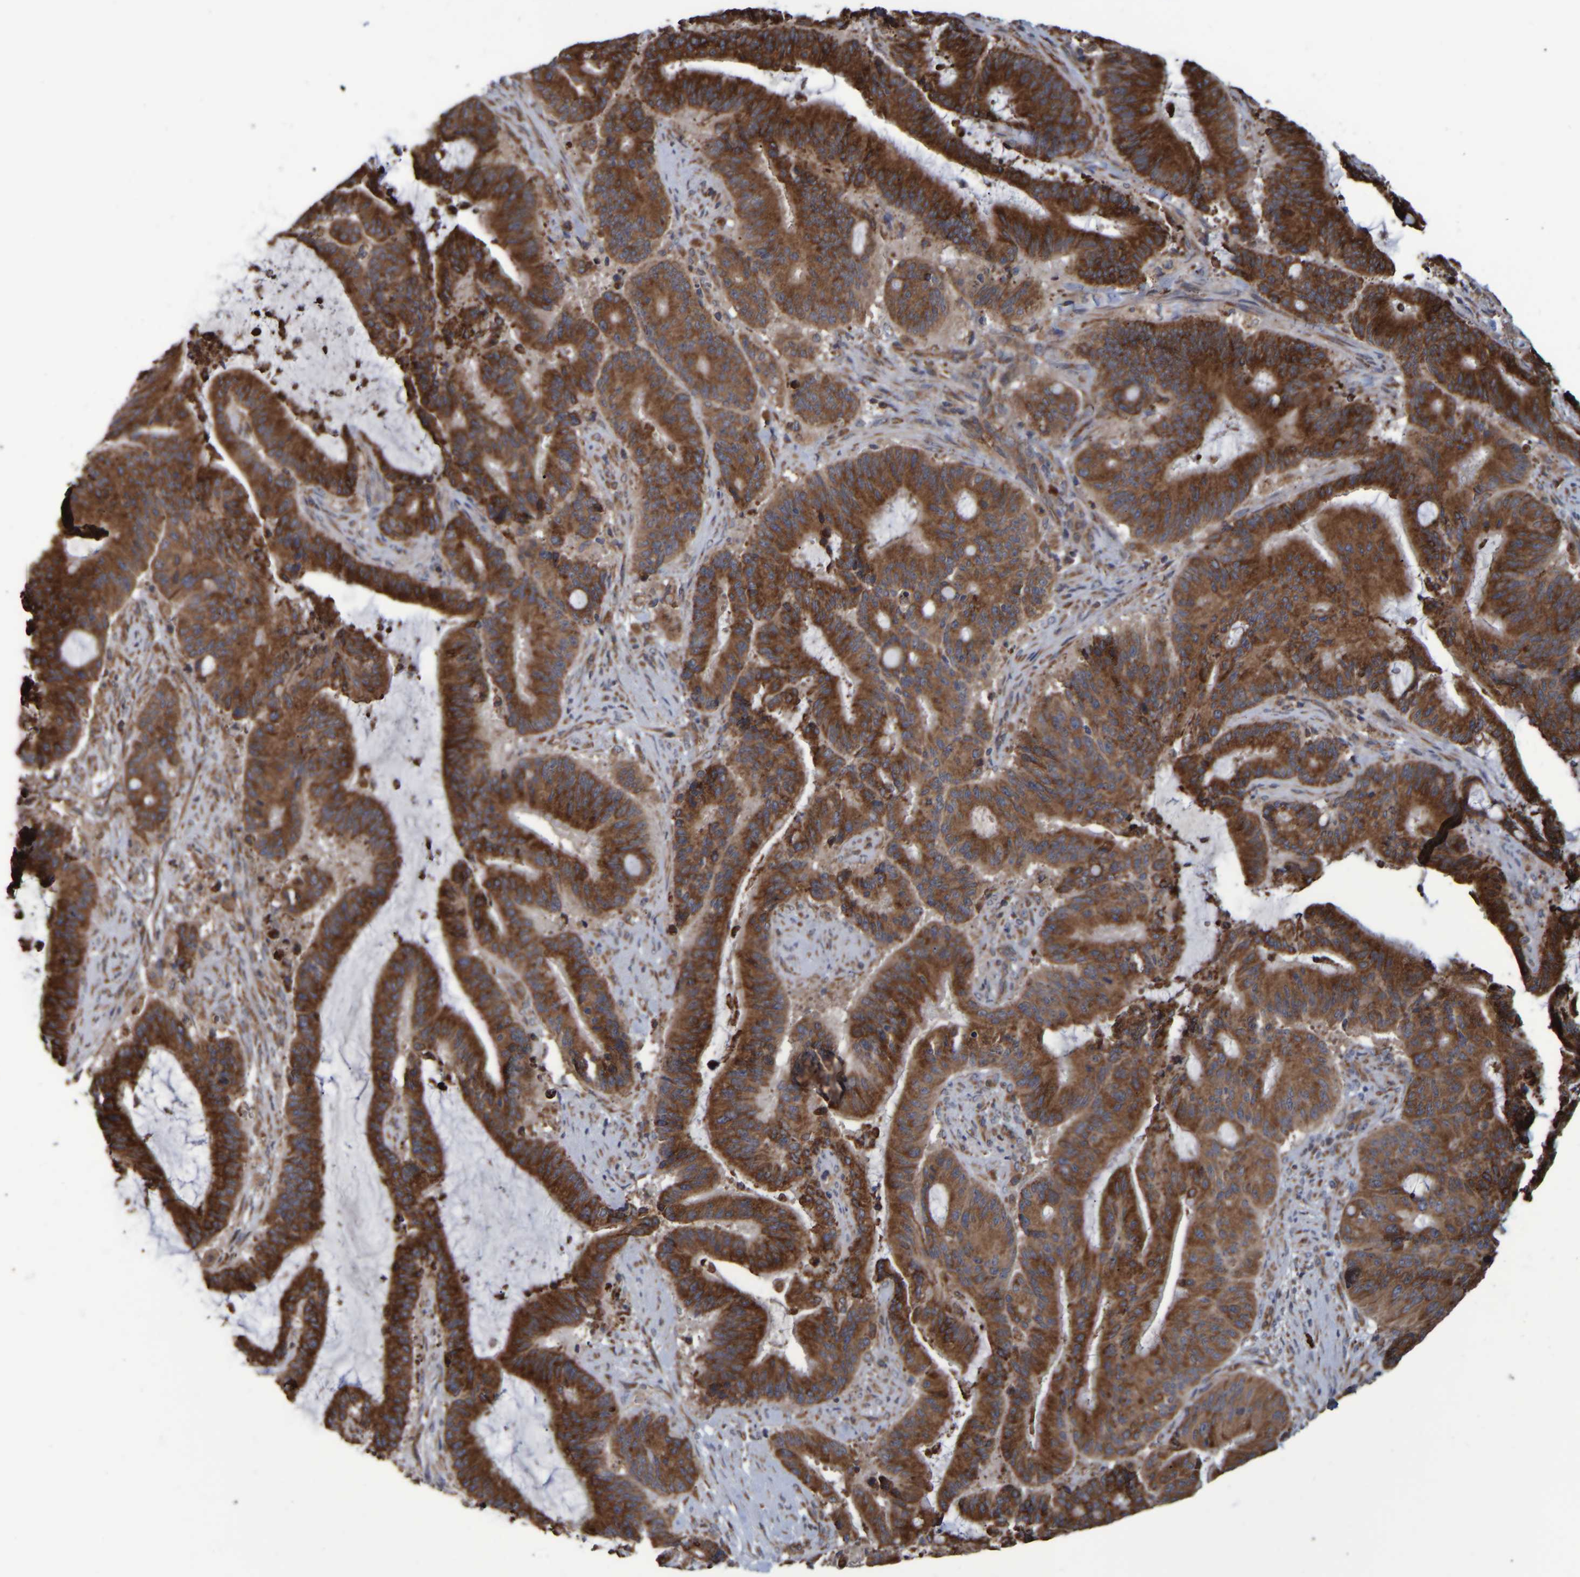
{"staining": {"intensity": "moderate", "quantity": ">75%", "location": "cytoplasmic/membranous"}, "tissue": "liver cancer", "cell_type": "Tumor cells", "image_type": "cancer", "snomed": [{"axis": "morphology", "description": "Normal tissue, NOS"}, {"axis": "morphology", "description": "Cholangiocarcinoma"}, {"axis": "topography", "description": "Liver"}, {"axis": "topography", "description": "Peripheral nerve tissue"}], "caption": "The photomicrograph reveals staining of liver cholangiocarcinoma, revealing moderate cytoplasmic/membranous protein positivity (brown color) within tumor cells.", "gene": "SPAG5", "patient": {"sex": "female", "age": 73}}